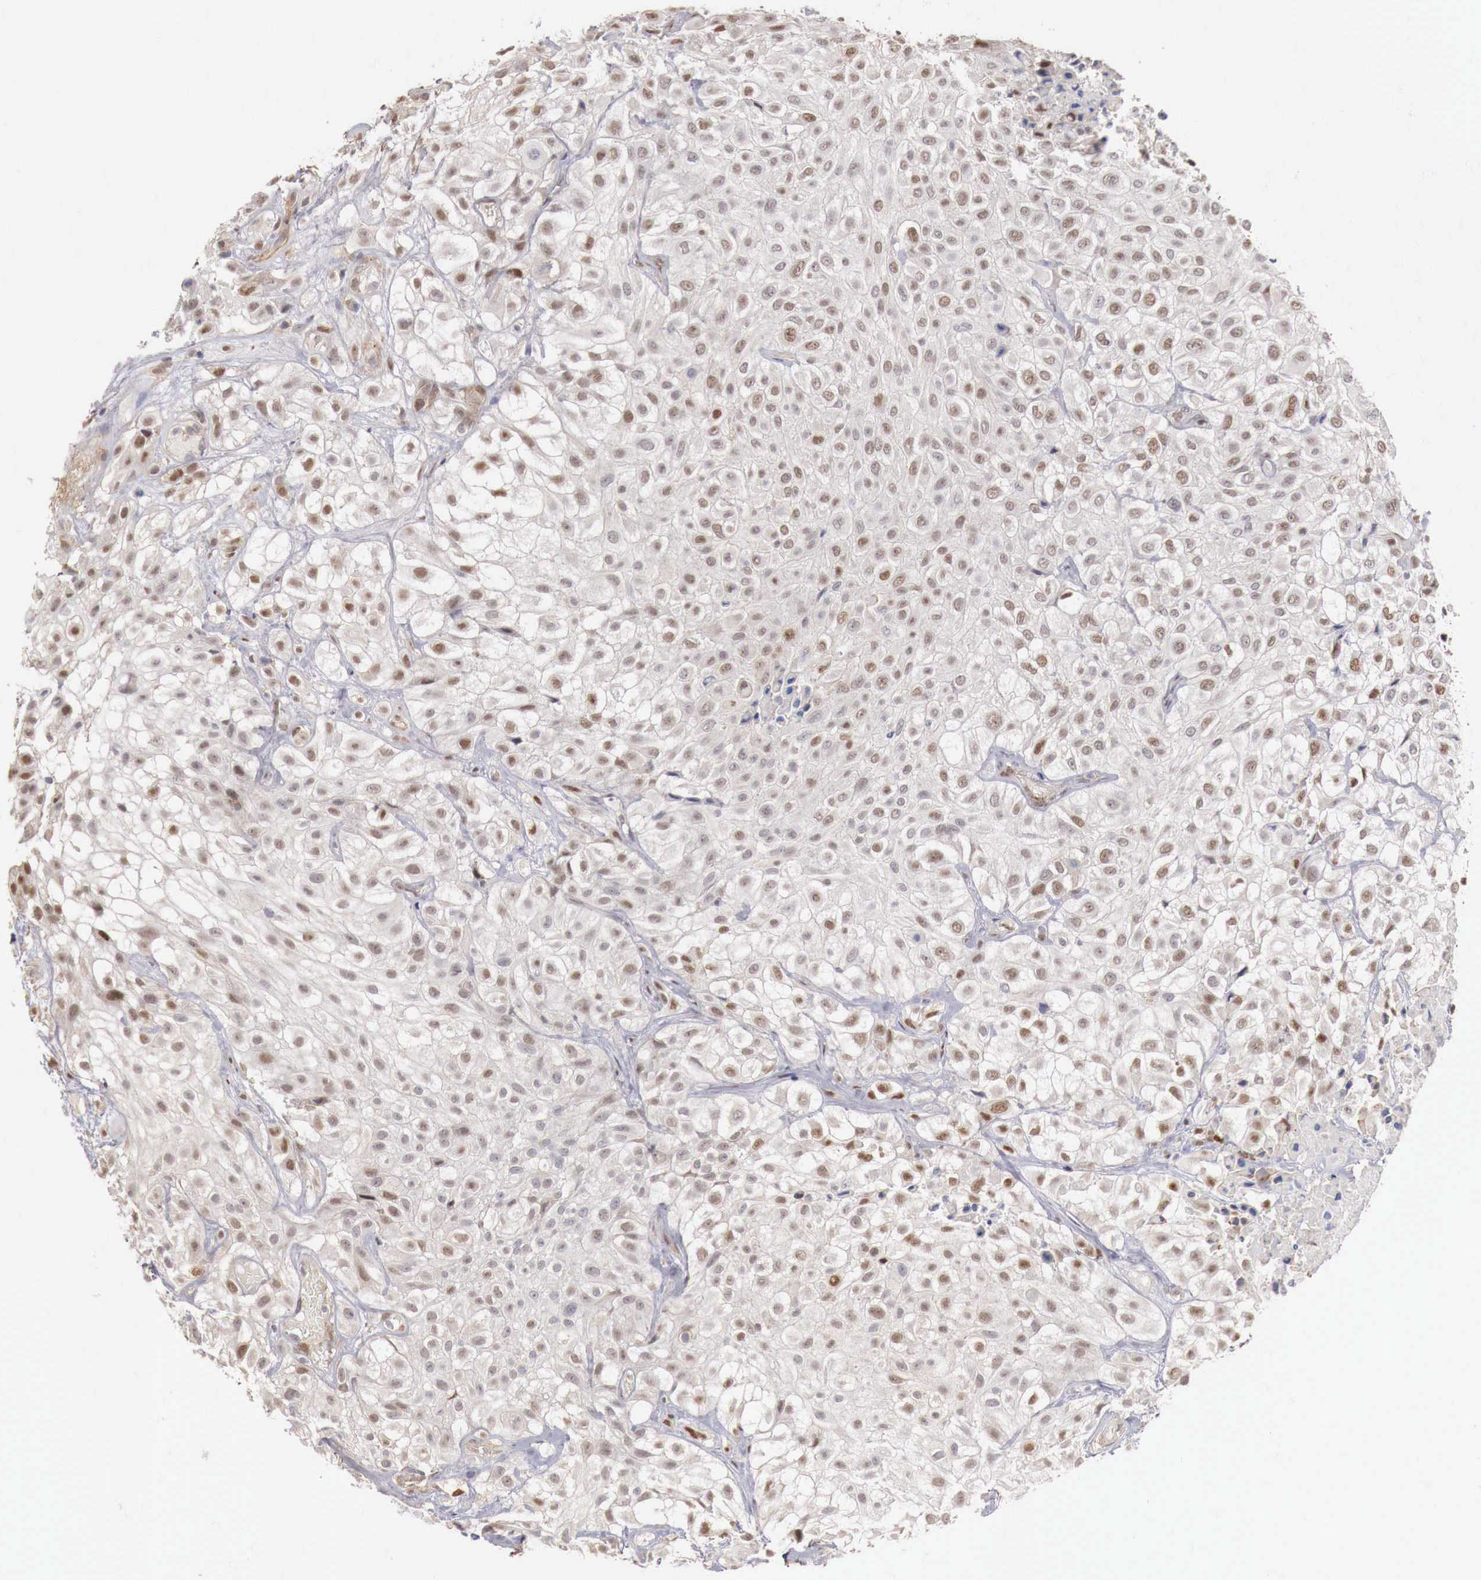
{"staining": {"intensity": "weak", "quantity": "25%-75%", "location": "nuclear"}, "tissue": "urothelial cancer", "cell_type": "Tumor cells", "image_type": "cancer", "snomed": [{"axis": "morphology", "description": "Urothelial carcinoma, High grade"}, {"axis": "topography", "description": "Urinary bladder"}], "caption": "IHC of urothelial cancer displays low levels of weak nuclear expression in approximately 25%-75% of tumor cells.", "gene": "KHDRBS2", "patient": {"sex": "male", "age": 56}}